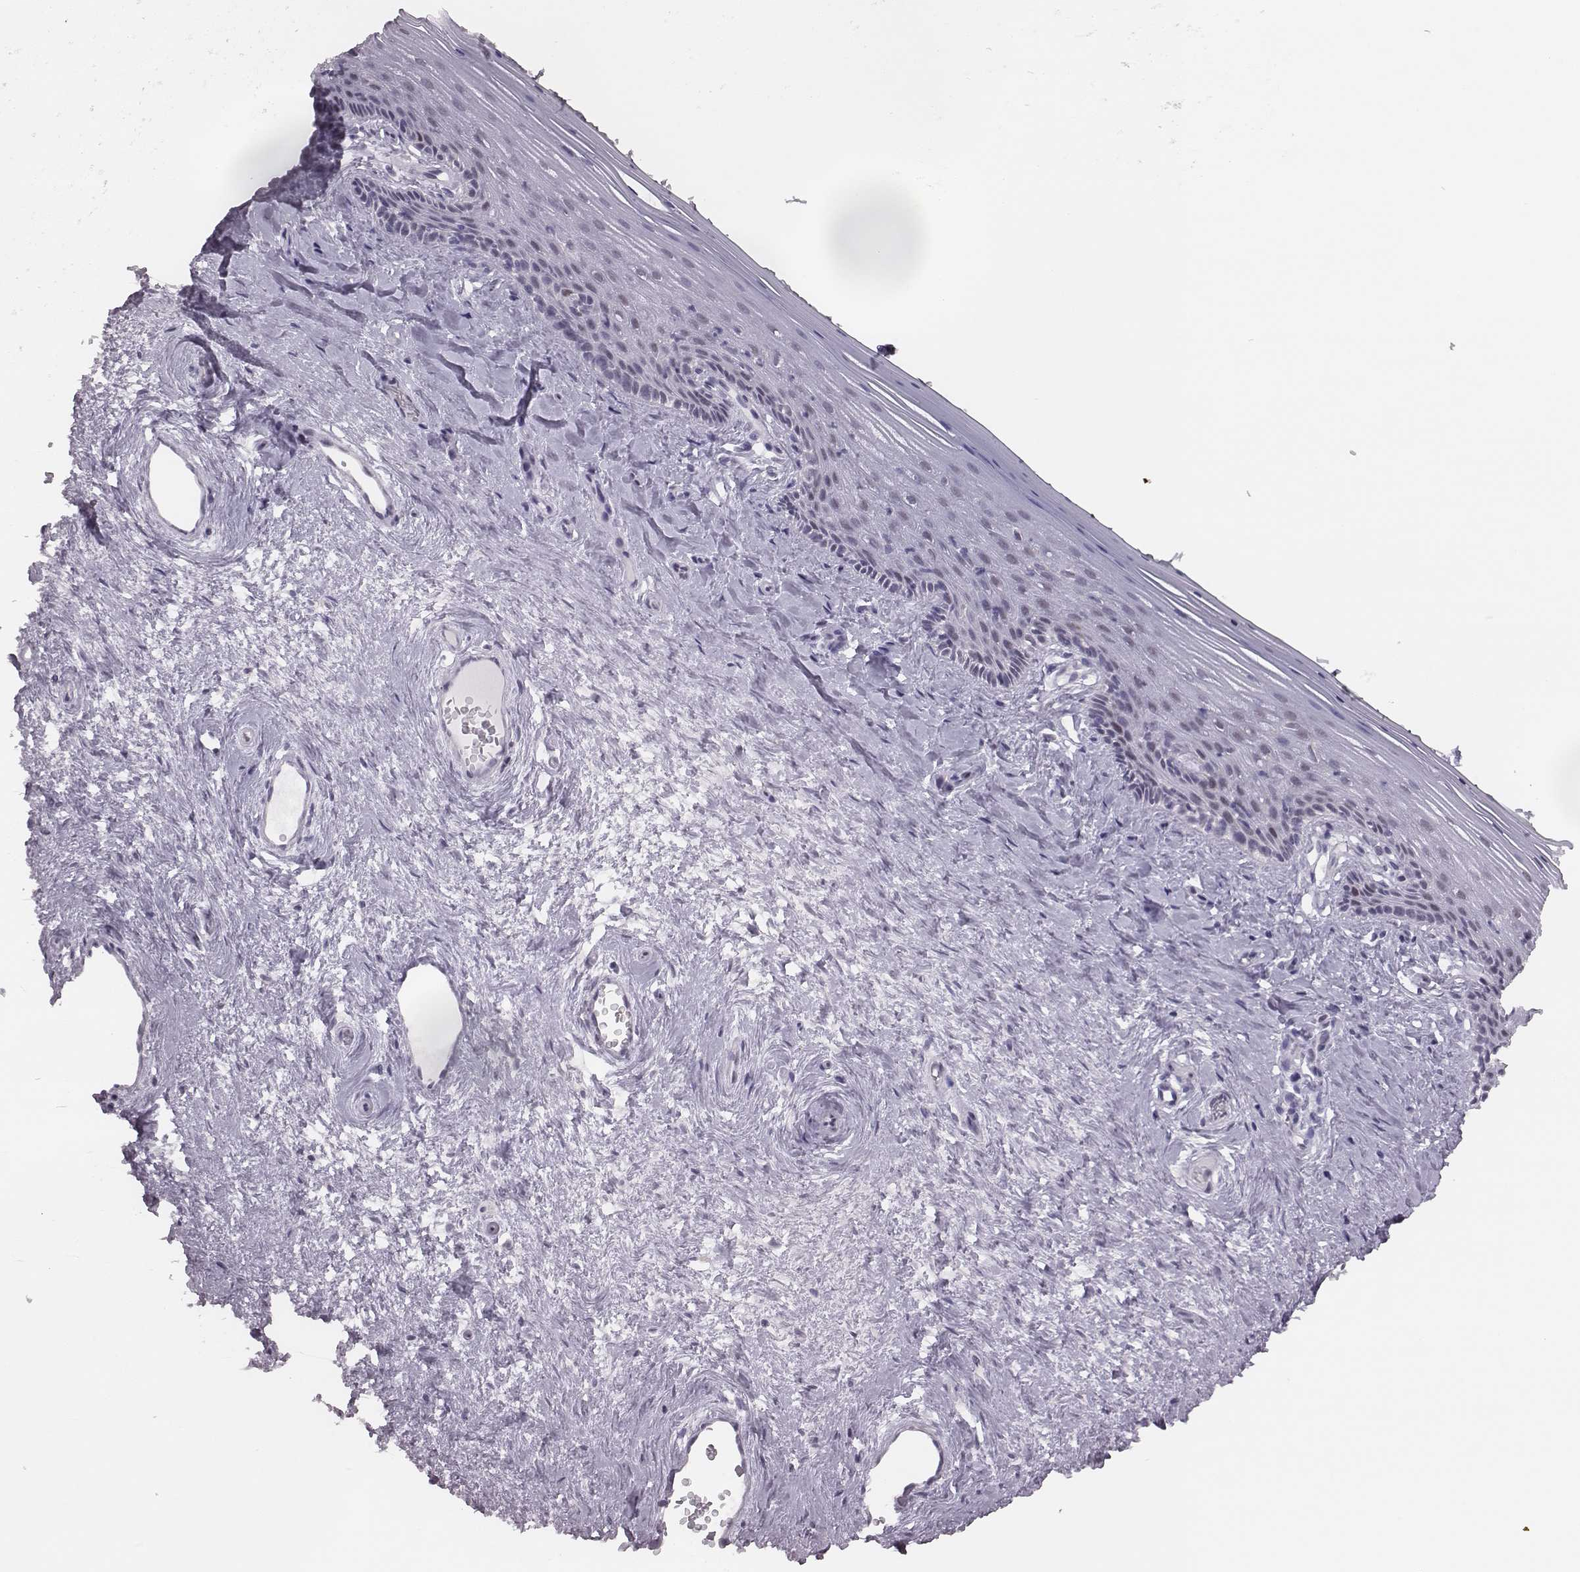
{"staining": {"intensity": "weak", "quantity": "<25%", "location": "cytoplasmic/membranous,nuclear"}, "tissue": "vagina", "cell_type": "Squamous epithelial cells", "image_type": "normal", "snomed": [{"axis": "morphology", "description": "Normal tissue, NOS"}, {"axis": "topography", "description": "Vagina"}], "caption": "Protein analysis of benign vagina shows no significant staining in squamous epithelial cells. Nuclei are stained in blue.", "gene": "PBK", "patient": {"sex": "female", "age": 45}}